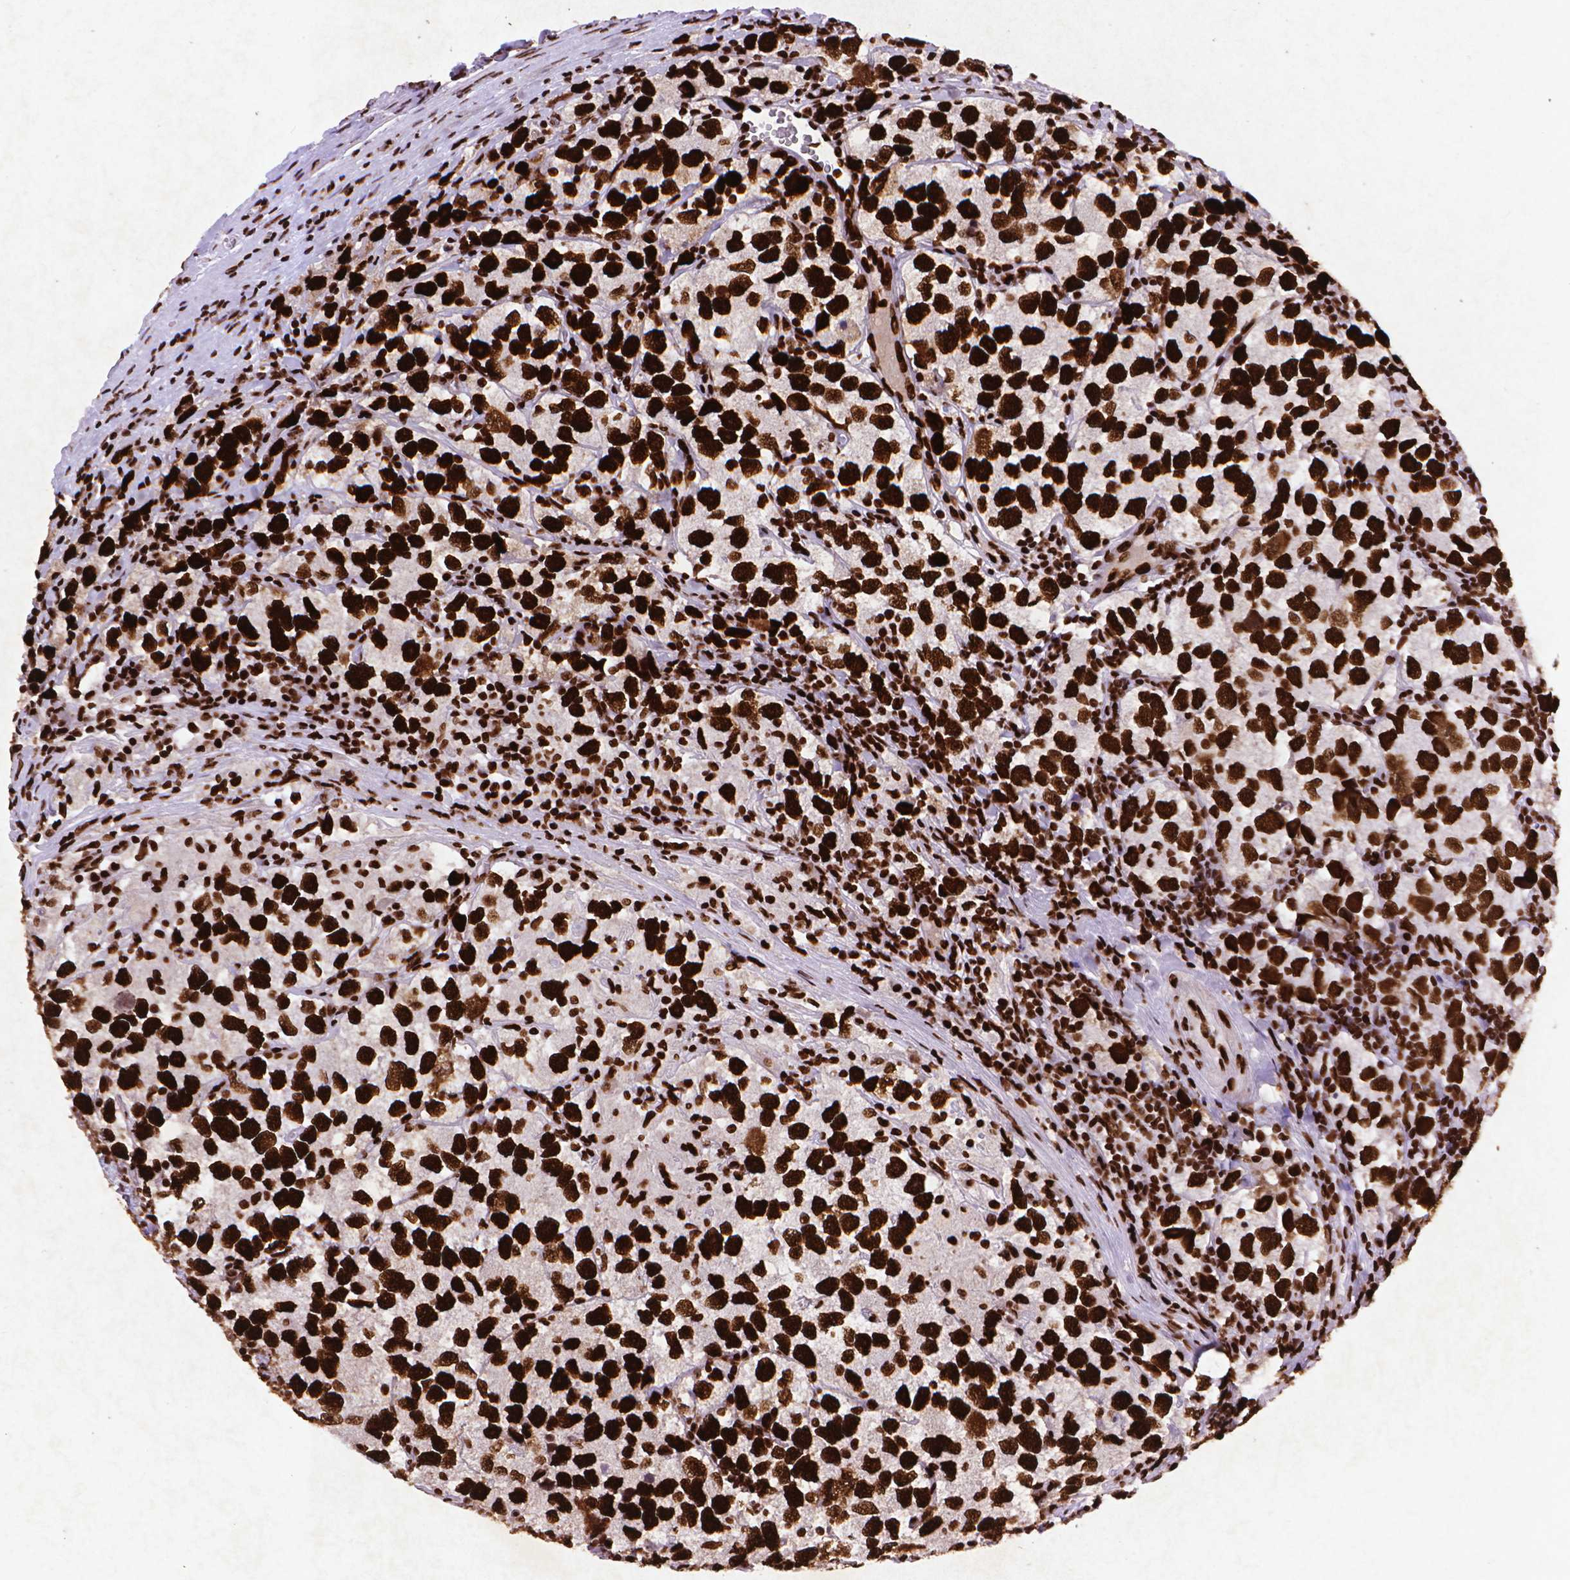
{"staining": {"intensity": "strong", "quantity": ">75%", "location": "nuclear"}, "tissue": "testis cancer", "cell_type": "Tumor cells", "image_type": "cancer", "snomed": [{"axis": "morphology", "description": "Seminoma, NOS"}, {"axis": "topography", "description": "Testis"}], "caption": "Strong nuclear protein expression is present in approximately >75% of tumor cells in testis cancer (seminoma).", "gene": "CITED2", "patient": {"sex": "male", "age": 26}}